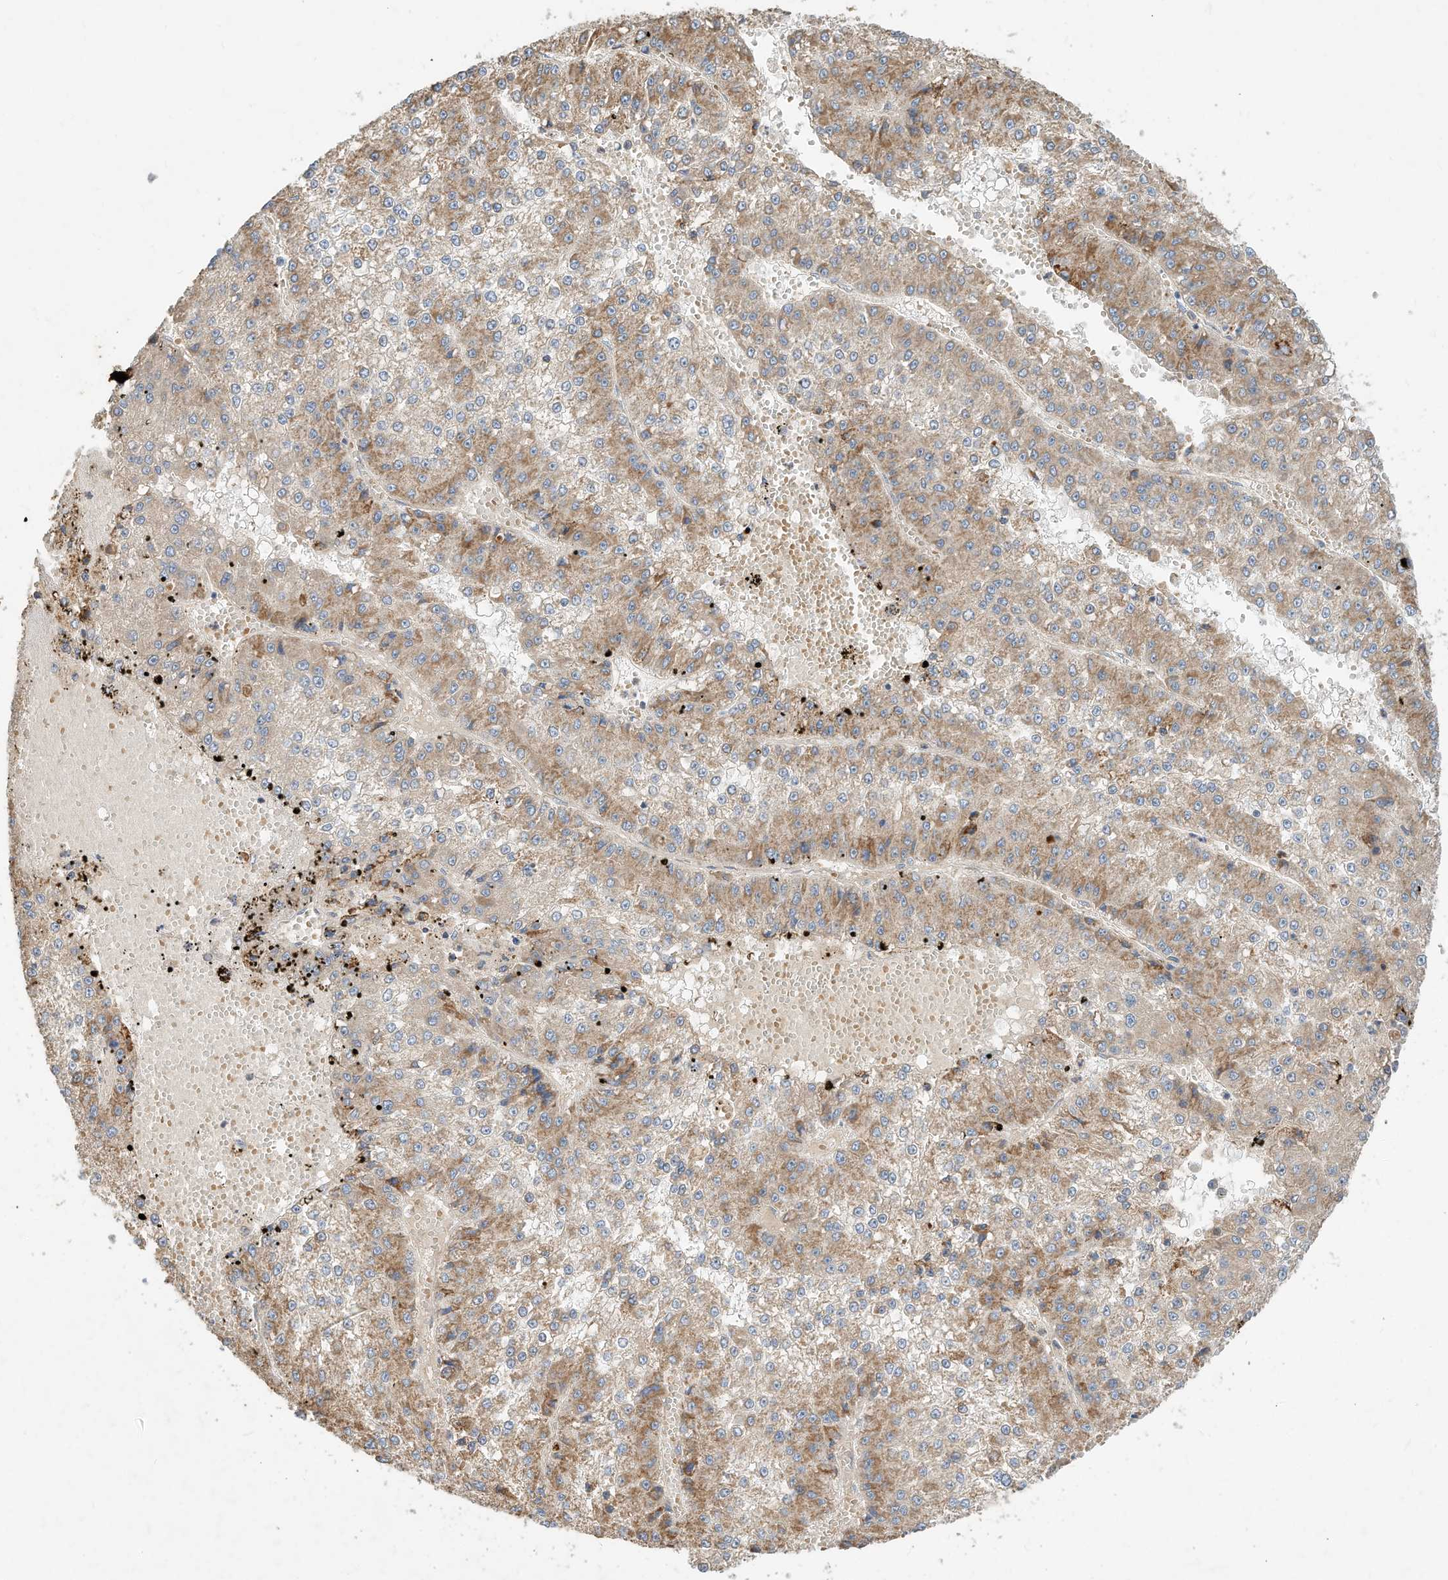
{"staining": {"intensity": "moderate", "quantity": ">75%", "location": "cytoplasmic/membranous"}, "tissue": "liver cancer", "cell_type": "Tumor cells", "image_type": "cancer", "snomed": [{"axis": "morphology", "description": "Carcinoma, Hepatocellular, NOS"}, {"axis": "topography", "description": "Liver"}], "caption": "Liver hepatocellular carcinoma stained with IHC shows moderate cytoplasmic/membranous staining in about >75% of tumor cells. The protein of interest is shown in brown color, while the nuclei are stained blue.", "gene": "CPAMD8", "patient": {"sex": "female", "age": 73}}